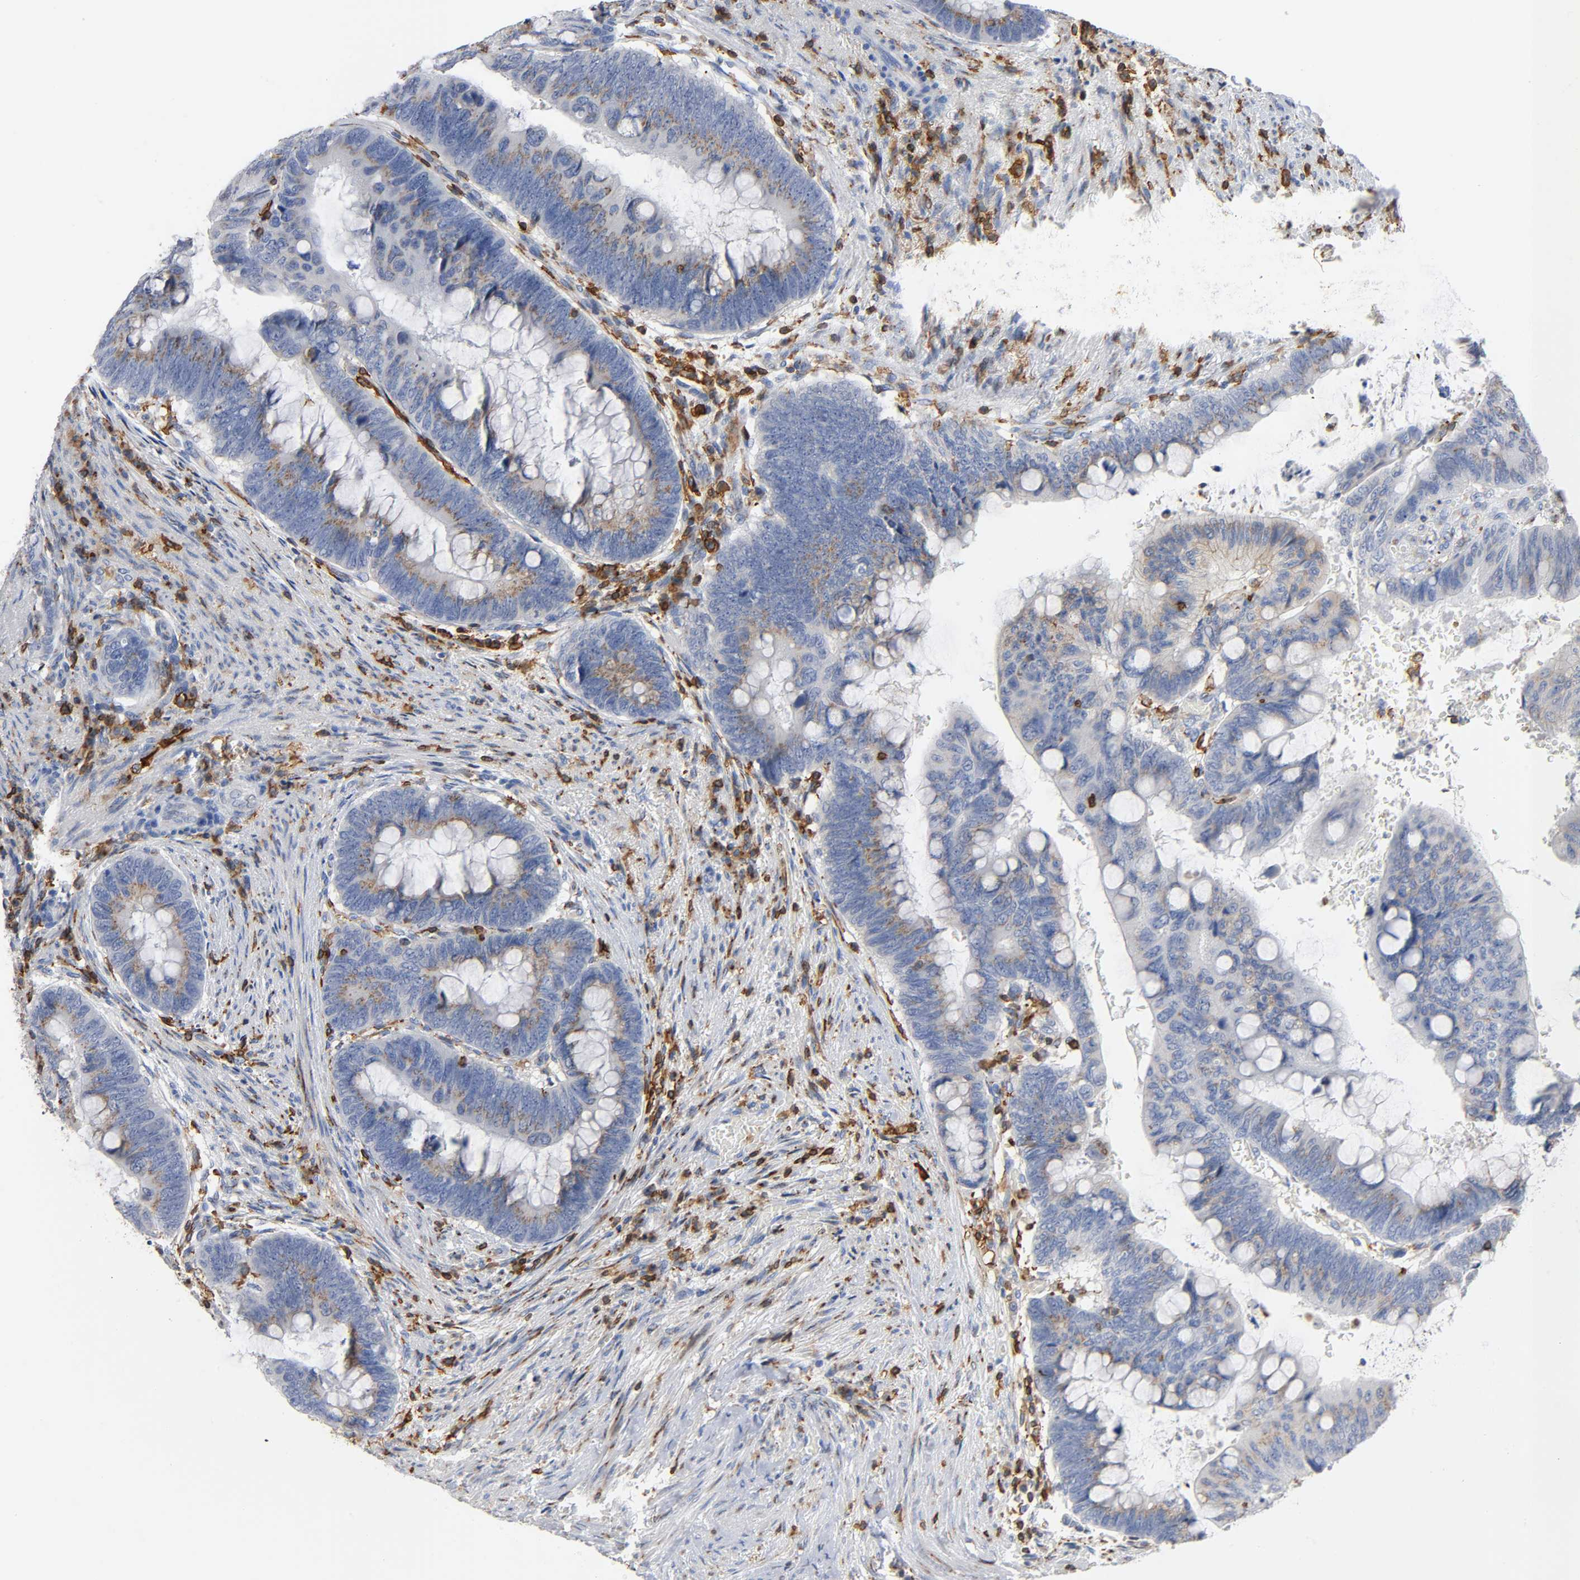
{"staining": {"intensity": "moderate", "quantity": ">75%", "location": "cytoplasmic/membranous"}, "tissue": "colorectal cancer", "cell_type": "Tumor cells", "image_type": "cancer", "snomed": [{"axis": "morphology", "description": "Normal tissue, NOS"}, {"axis": "morphology", "description": "Adenocarcinoma, NOS"}, {"axis": "topography", "description": "Rectum"}], "caption": "Adenocarcinoma (colorectal) was stained to show a protein in brown. There is medium levels of moderate cytoplasmic/membranous expression in approximately >75% of tumor cells. Nuclei are stained in blue.", "gene": "CAPN10", "patient": {"sex": "male", "age": 92}}